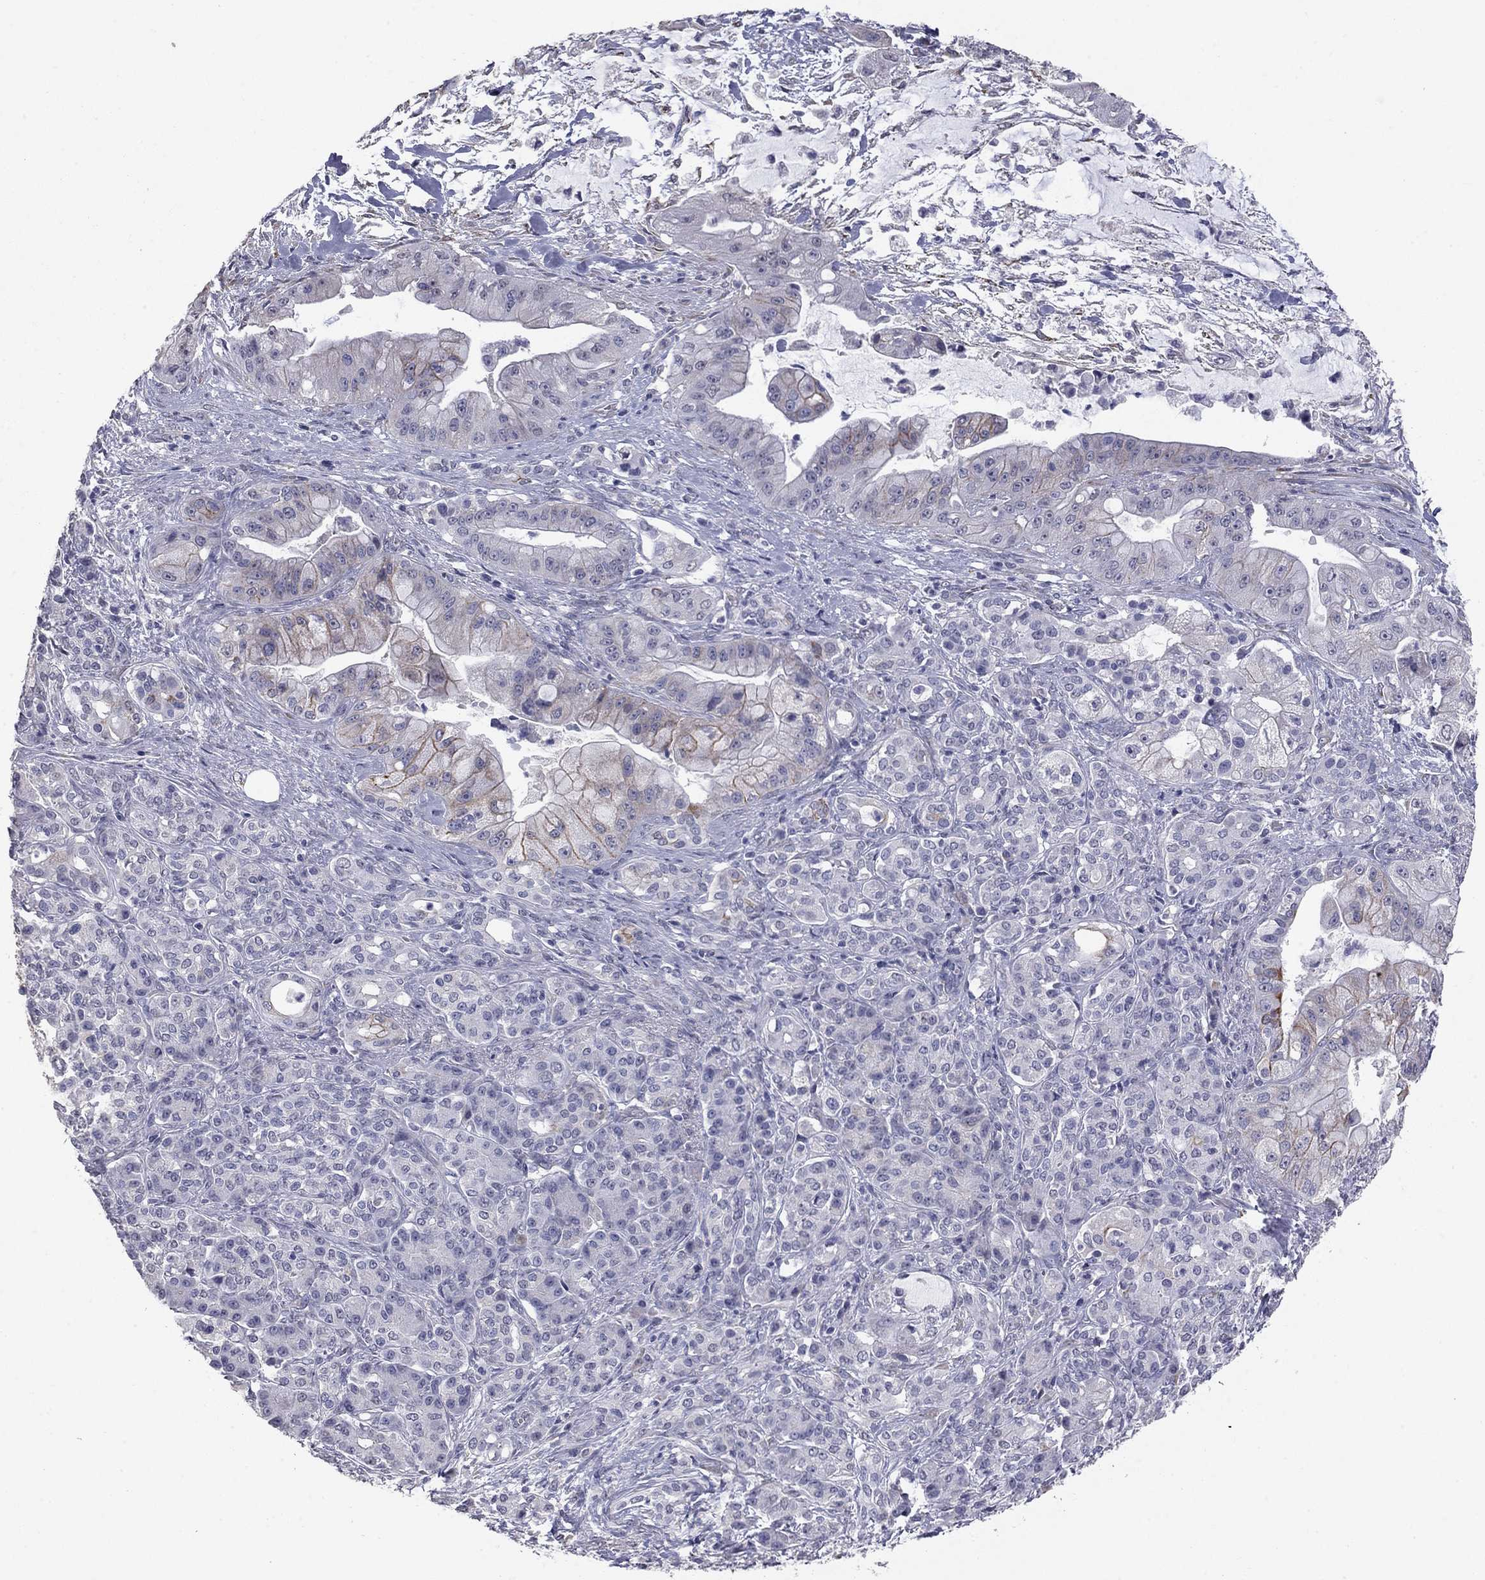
{"staining": {"intensity": "moderate", "quantity": "<25%", "location": "cytoplasmic/membranous"}, "tissue": "pancreatic cancer", "cell_type": "Tumor cells", "image_type": "cancer", "snomed": [{"axis": "morphology", "description": "Normal tissue, NOS"}, {"axis": "morphology", "description": "Inflammation, NOS"}, {"axis": "morphology", "description": "Adenocarcinoma, NOS"}, {"axis": "topography", "description": "Pancreas"}], "caption": "A photomicrograph showing moderate cytoplasmic/membranous positivity in approximately <25% of tumor cells in adenocarcinoma (pancreatic), as visualized by brown immunohistochemical staining.", "gene": "PRRT2", "patient": {"sex": "male", "age": 57}}